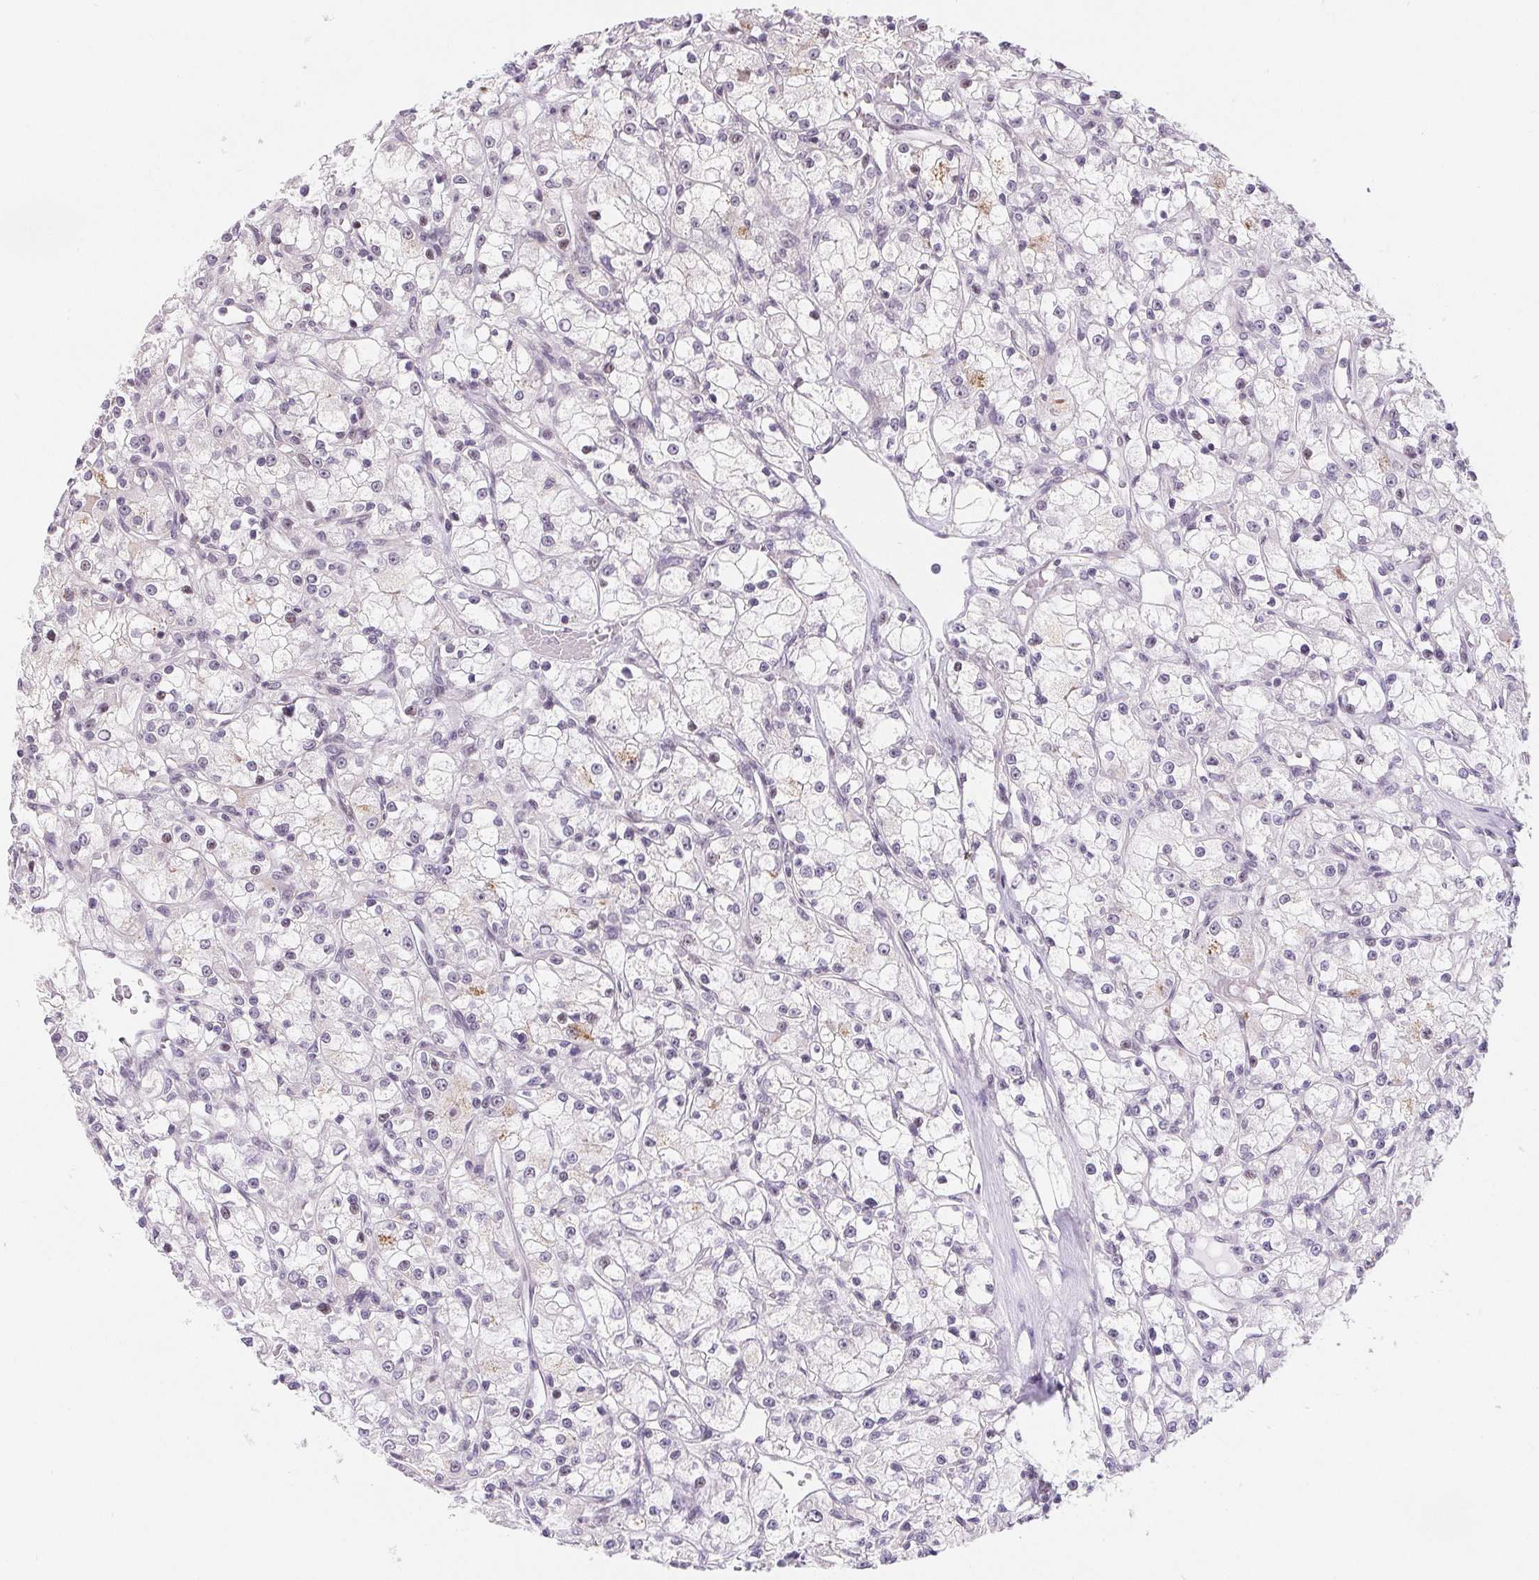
{"staining": {"intensity": "negative", "quantity": "none", "location": "none"}, "tissue": "renal cancer", "cell_type": "Tumor cells", "image_type": "cancer", "snomed": [{"axis": "morphology", "description": "Adenocarcinoma, NOS"}, {"axis": "topography", "description": "Kidney"}], "caption": "Immunohistochemistry (IHC) of renal adenocarcinoma shows no staining in tumor cells.", "gene": "LCA5L", "patient": {"sex": "female", "age": 59}}